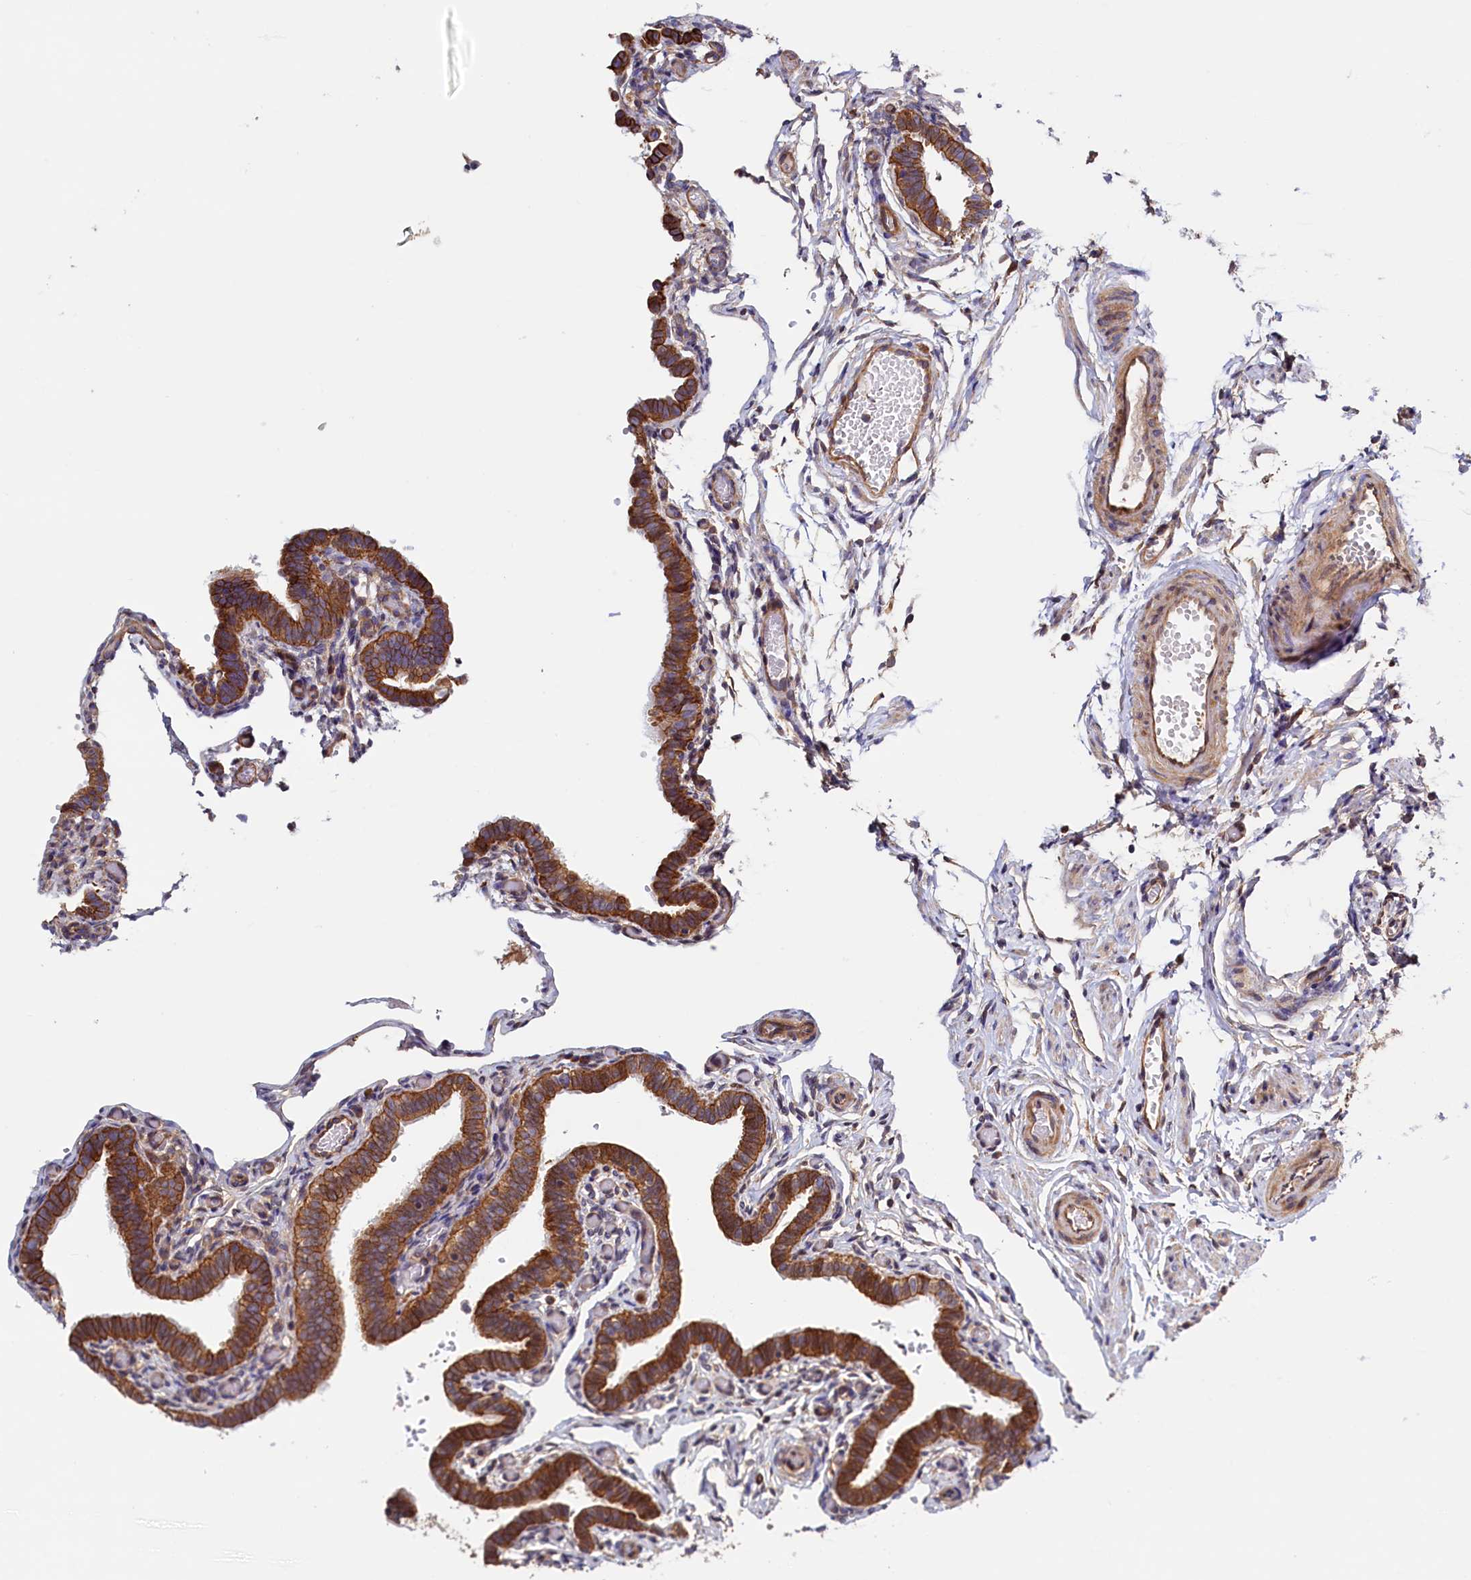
{"staining": {"intensity": "strong", "quantity": ">75%", "location": "cytoplasmic/membranous"}, "tissue": "fallopian tube", "cell_type": "Glandular cells", "image_type": "normal", "snomed": [{"axis": "morphology", "description": "Normal tissue, NOS"}, {"axis": "topography", "description": "Fallopian tube"}], "caption": "A brown stain highlights strong cytoplasmic/membranous positivity of a protein in glandular cells of normal human fallopian tube.", "gene": "ATXN2L", "patient": {"sex": "female", "age": 36}}